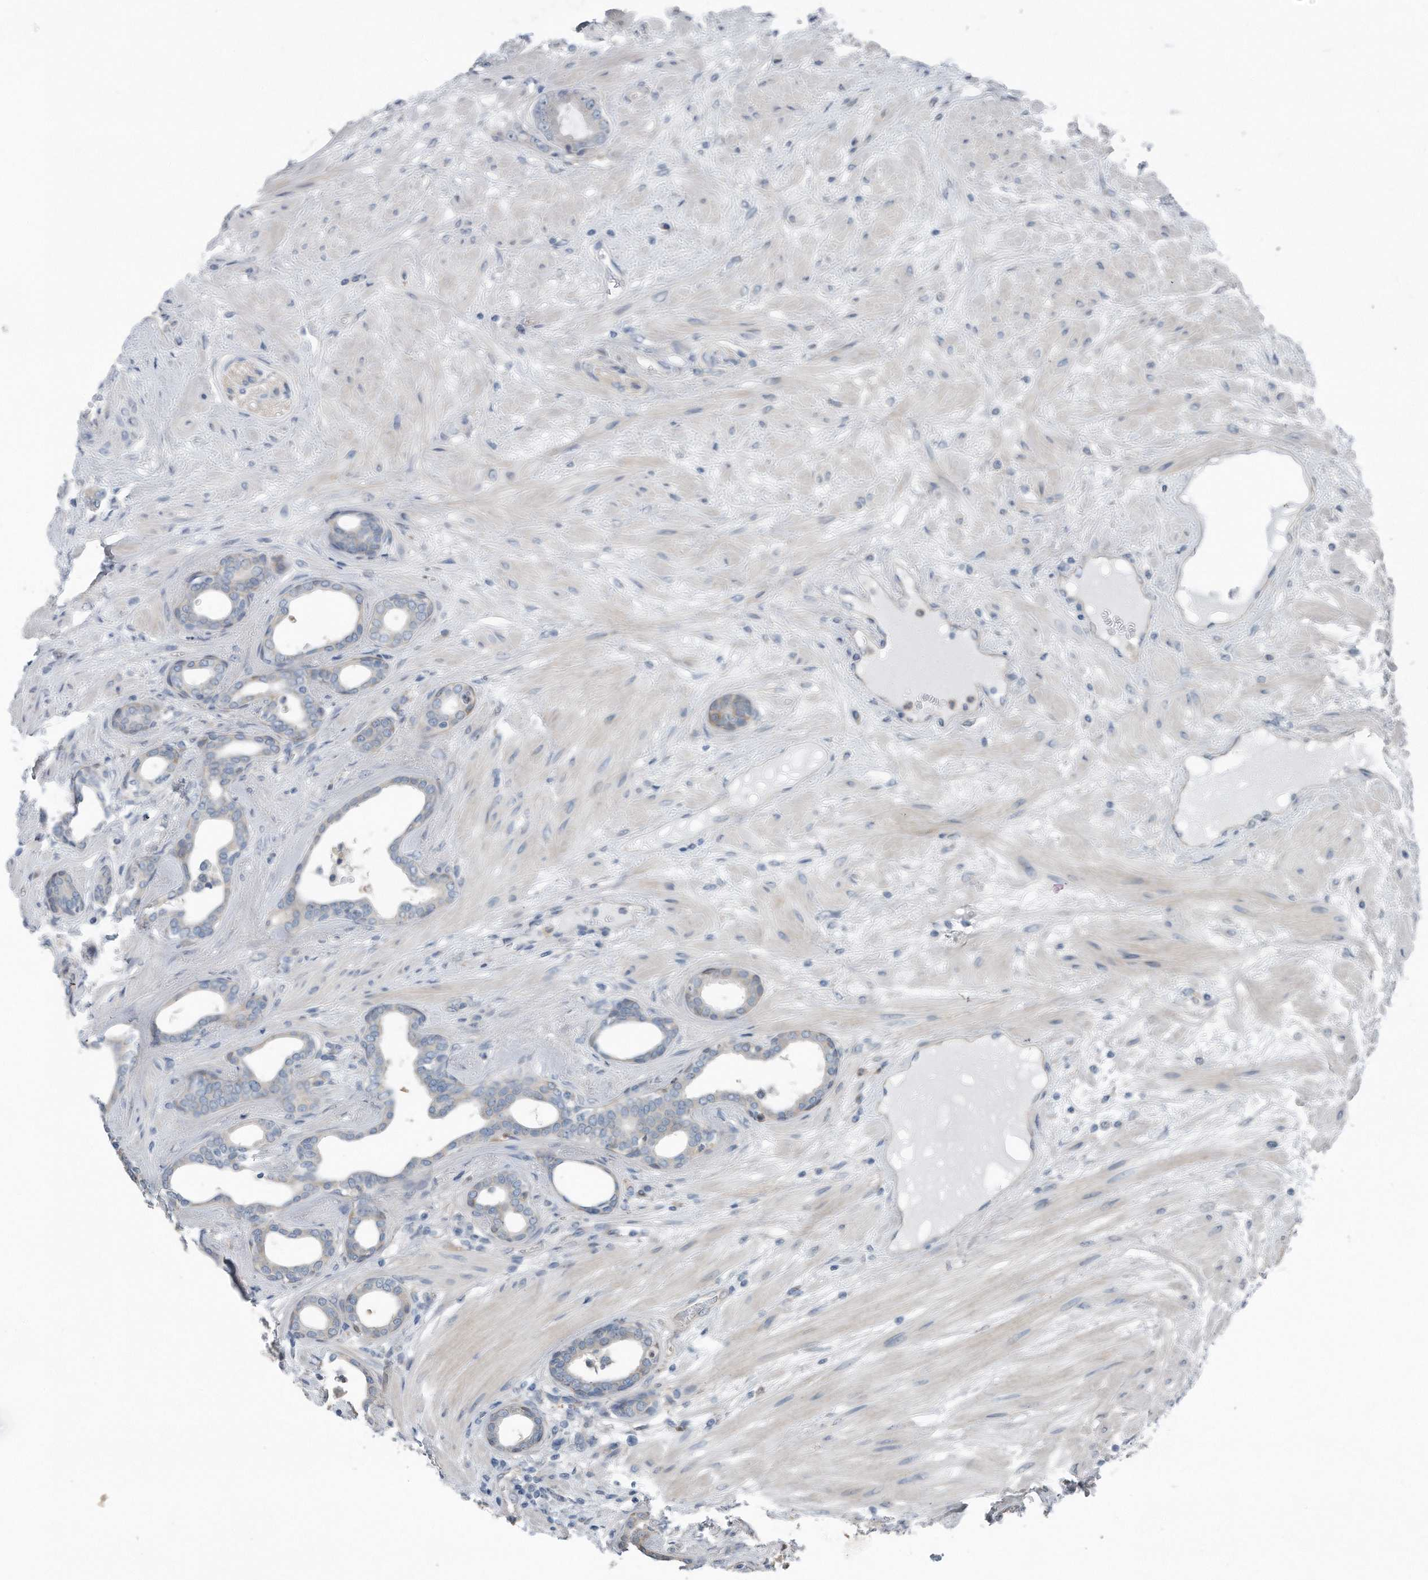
{"staining": {"intensity": "negative", "quantity": "none", "location": "none"}, "tissue": "prostate cancer", "cell_type": "Tumor cells", "image_type": "cancer", "snomed": [{"axis": "morphology", "description": "Adenocarcinoma, Low grade"}, {"axis": "topography", "description": "Prostate"}], "caption": "Photomicrograph shows no significant protein positivity in tumor cells of prostate adenocarcinoma (low-grade).", "gene": "YRDC", "patient": {"sex": "male", "age": 60}}